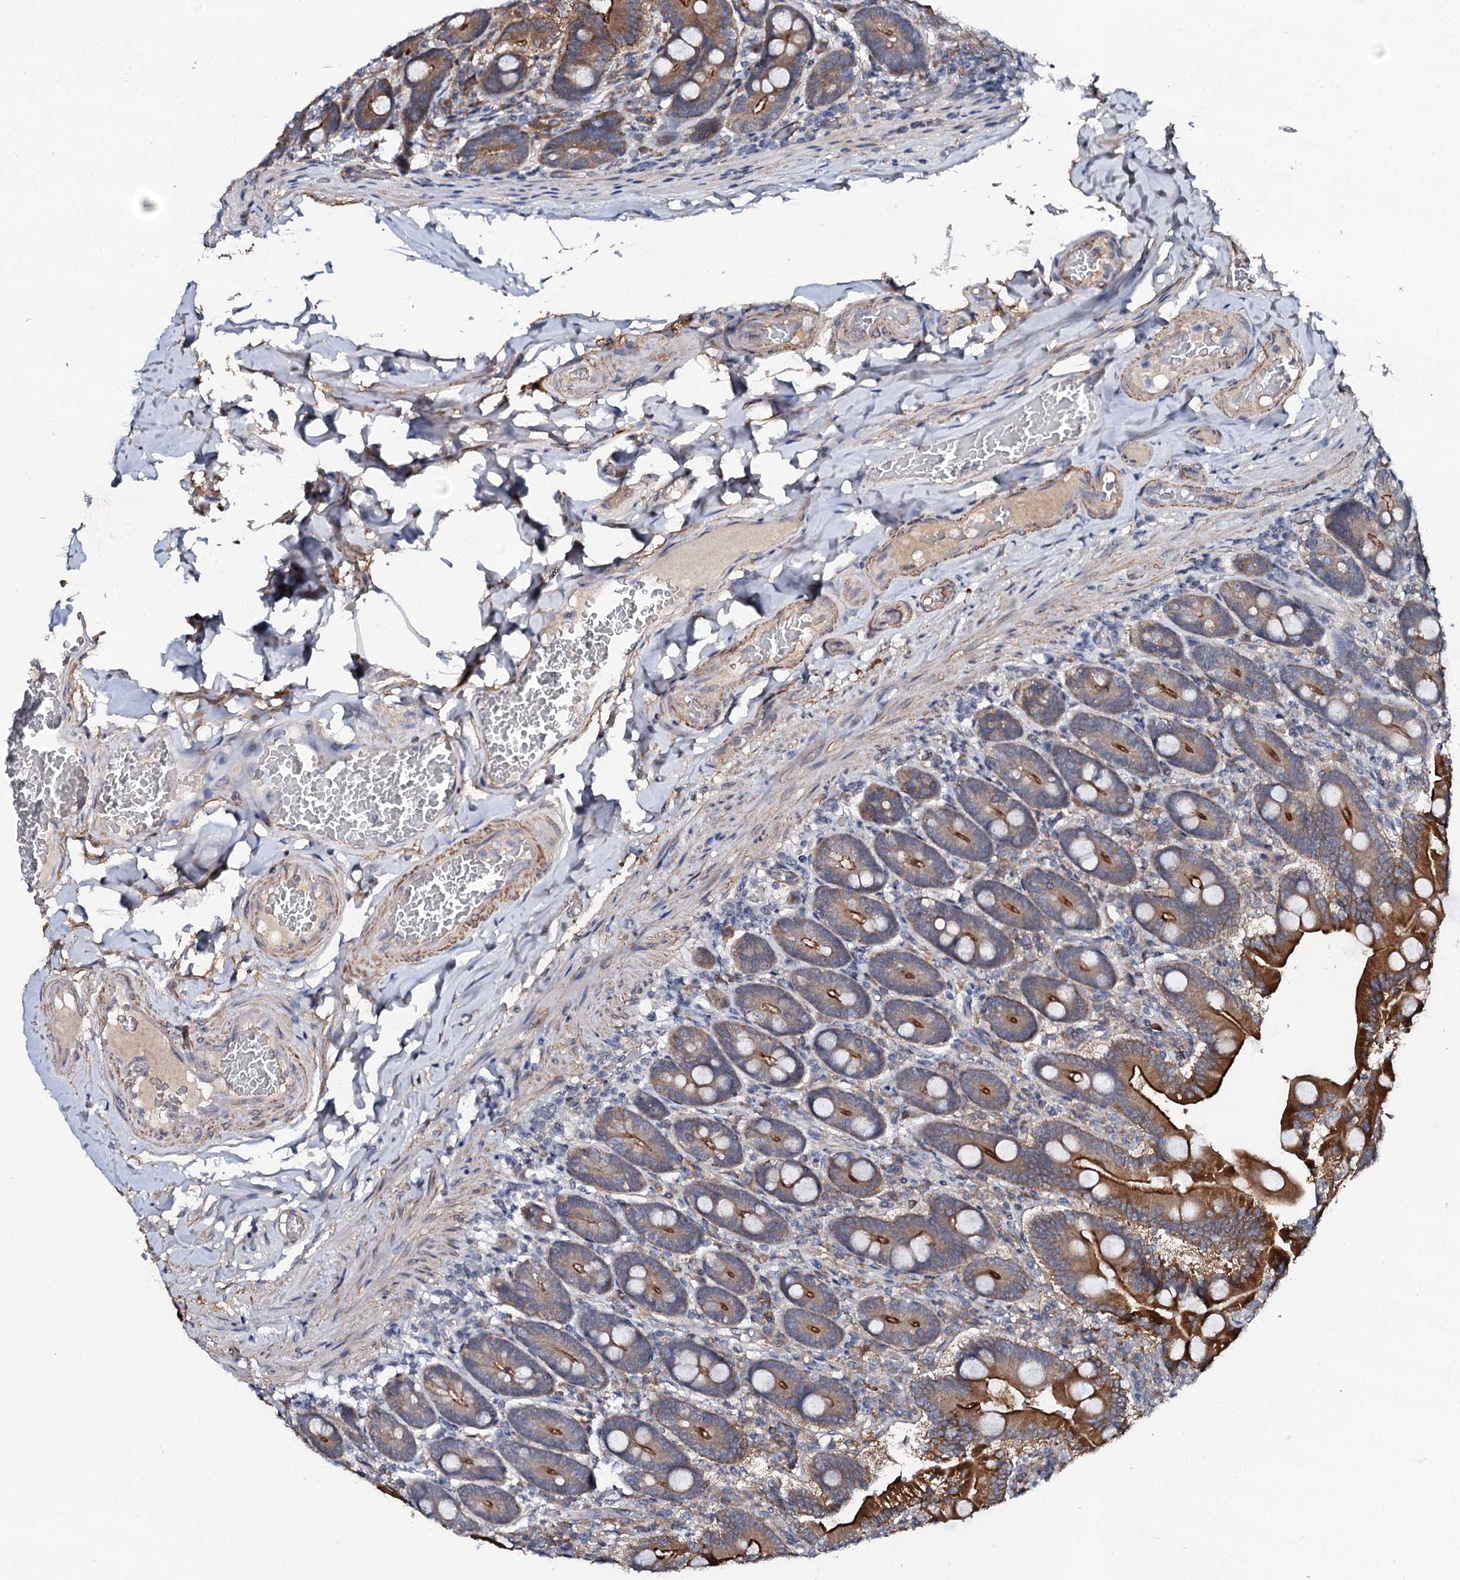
{"staining": {"intensity": "strong", "quantity": ">75%", "location": "cytoplasmic/membranous"}, "tissue": "duodenum", "cell_type": "Glandular cells", "image_type": "normal", "snomed": [{"axis": "morphology", "description": "Normal tissue, NOS"}, {"axis": "topography", "description": "Duodenum"}], "caption": "Strong cytoplasmic/membranous positivity is appreciated in approximately >75% of glandular cells in unremarkable duodenum. (IHC, brightfield microscopy, high magnification).", "gene": "GPR176", "patient": {"sex": "female", "age": 62}}